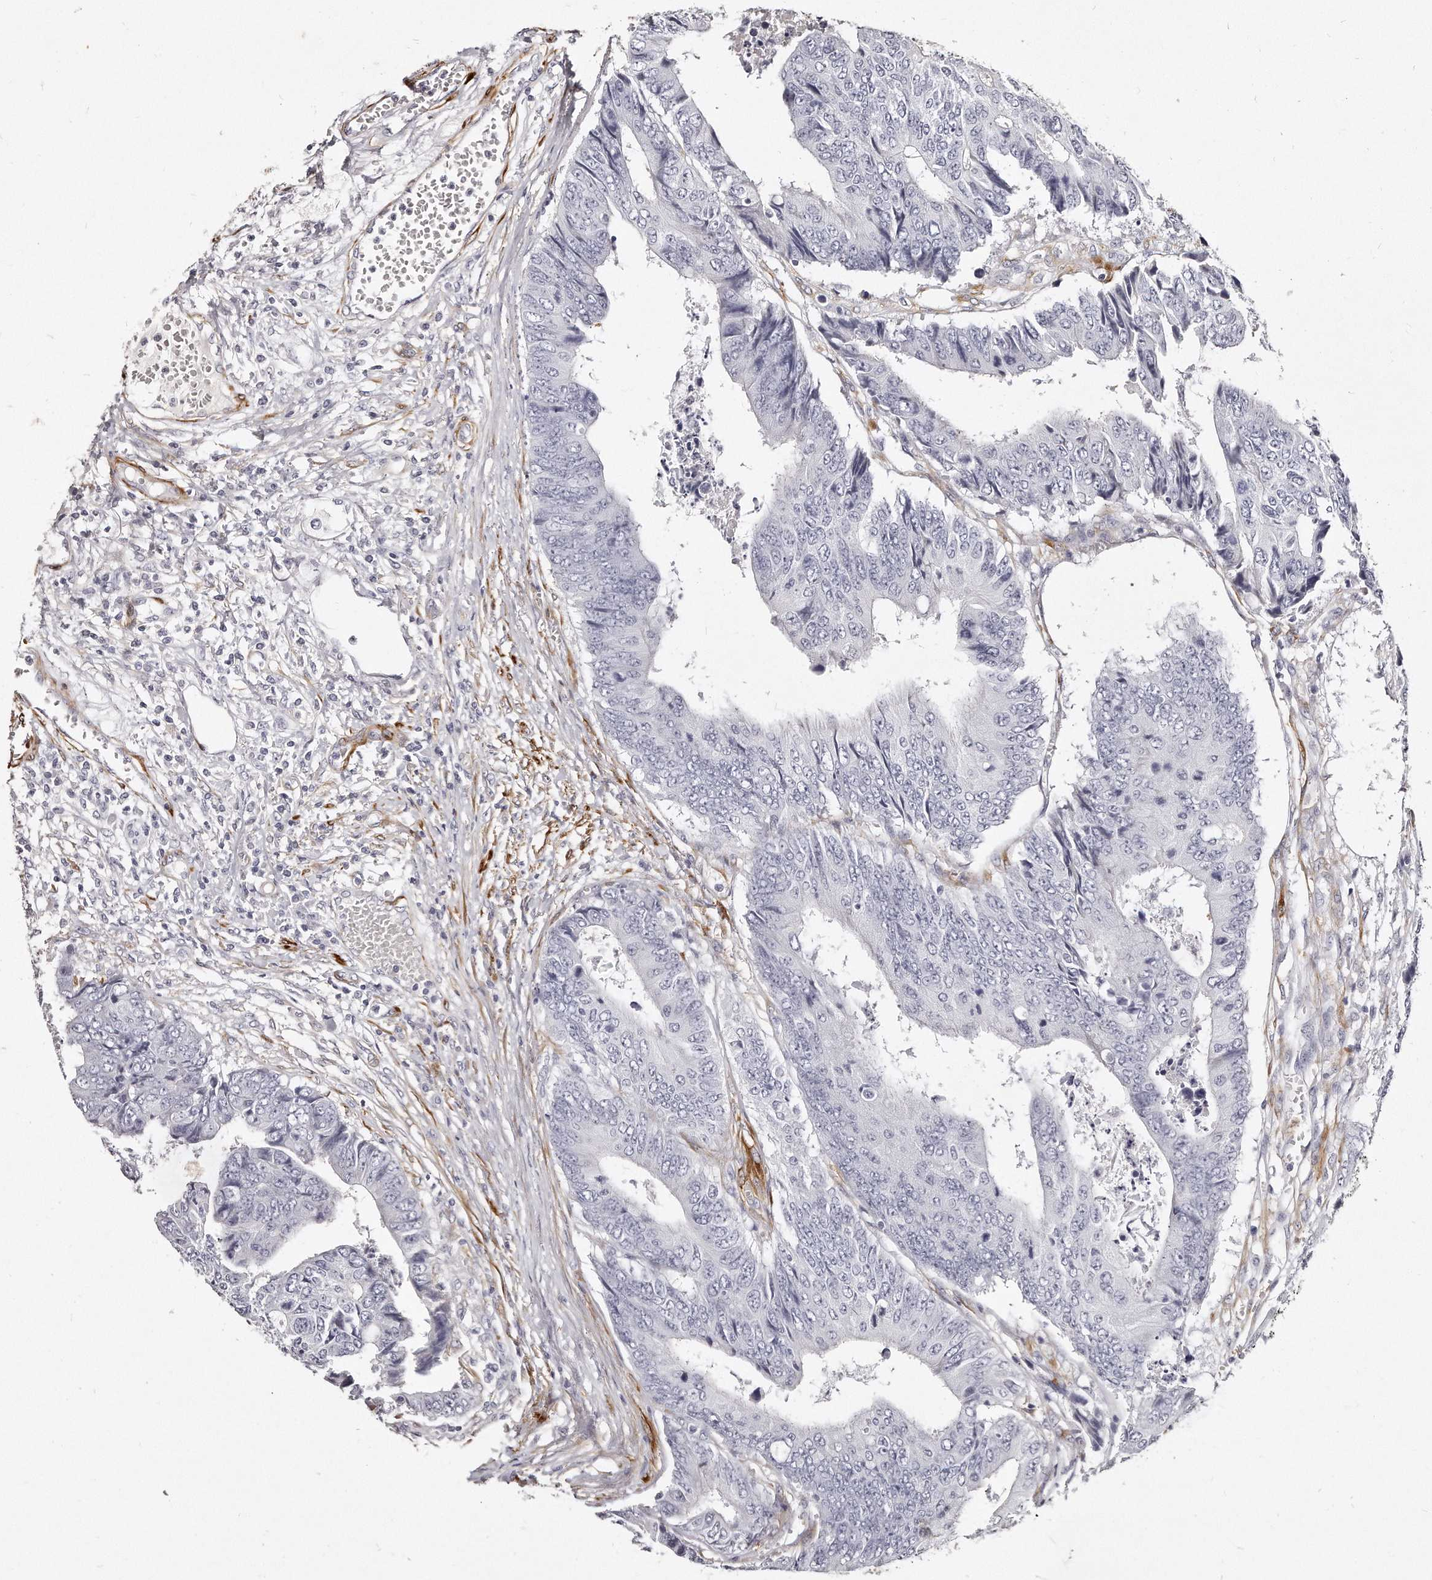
{"staining": {"intensity": "negative", "quantity": "none", "location": "none"}, "tissue": "colorectal cancer", "cell_type": "Tumor cells", "image_type": "cancer", "snomed": [{"axis": "morphology", "description": "Adenocarcinoma, NOS"}, {"axis": "topography", "description": "Rectum"}], "caption": "Immunohistochemistry image of adenocarcinoma (colorectal) stained for a protein (brown), which displays no staining in tumor cells.", "gene": "LMOD1", "patient": {"sex": "male", "age": 84}}